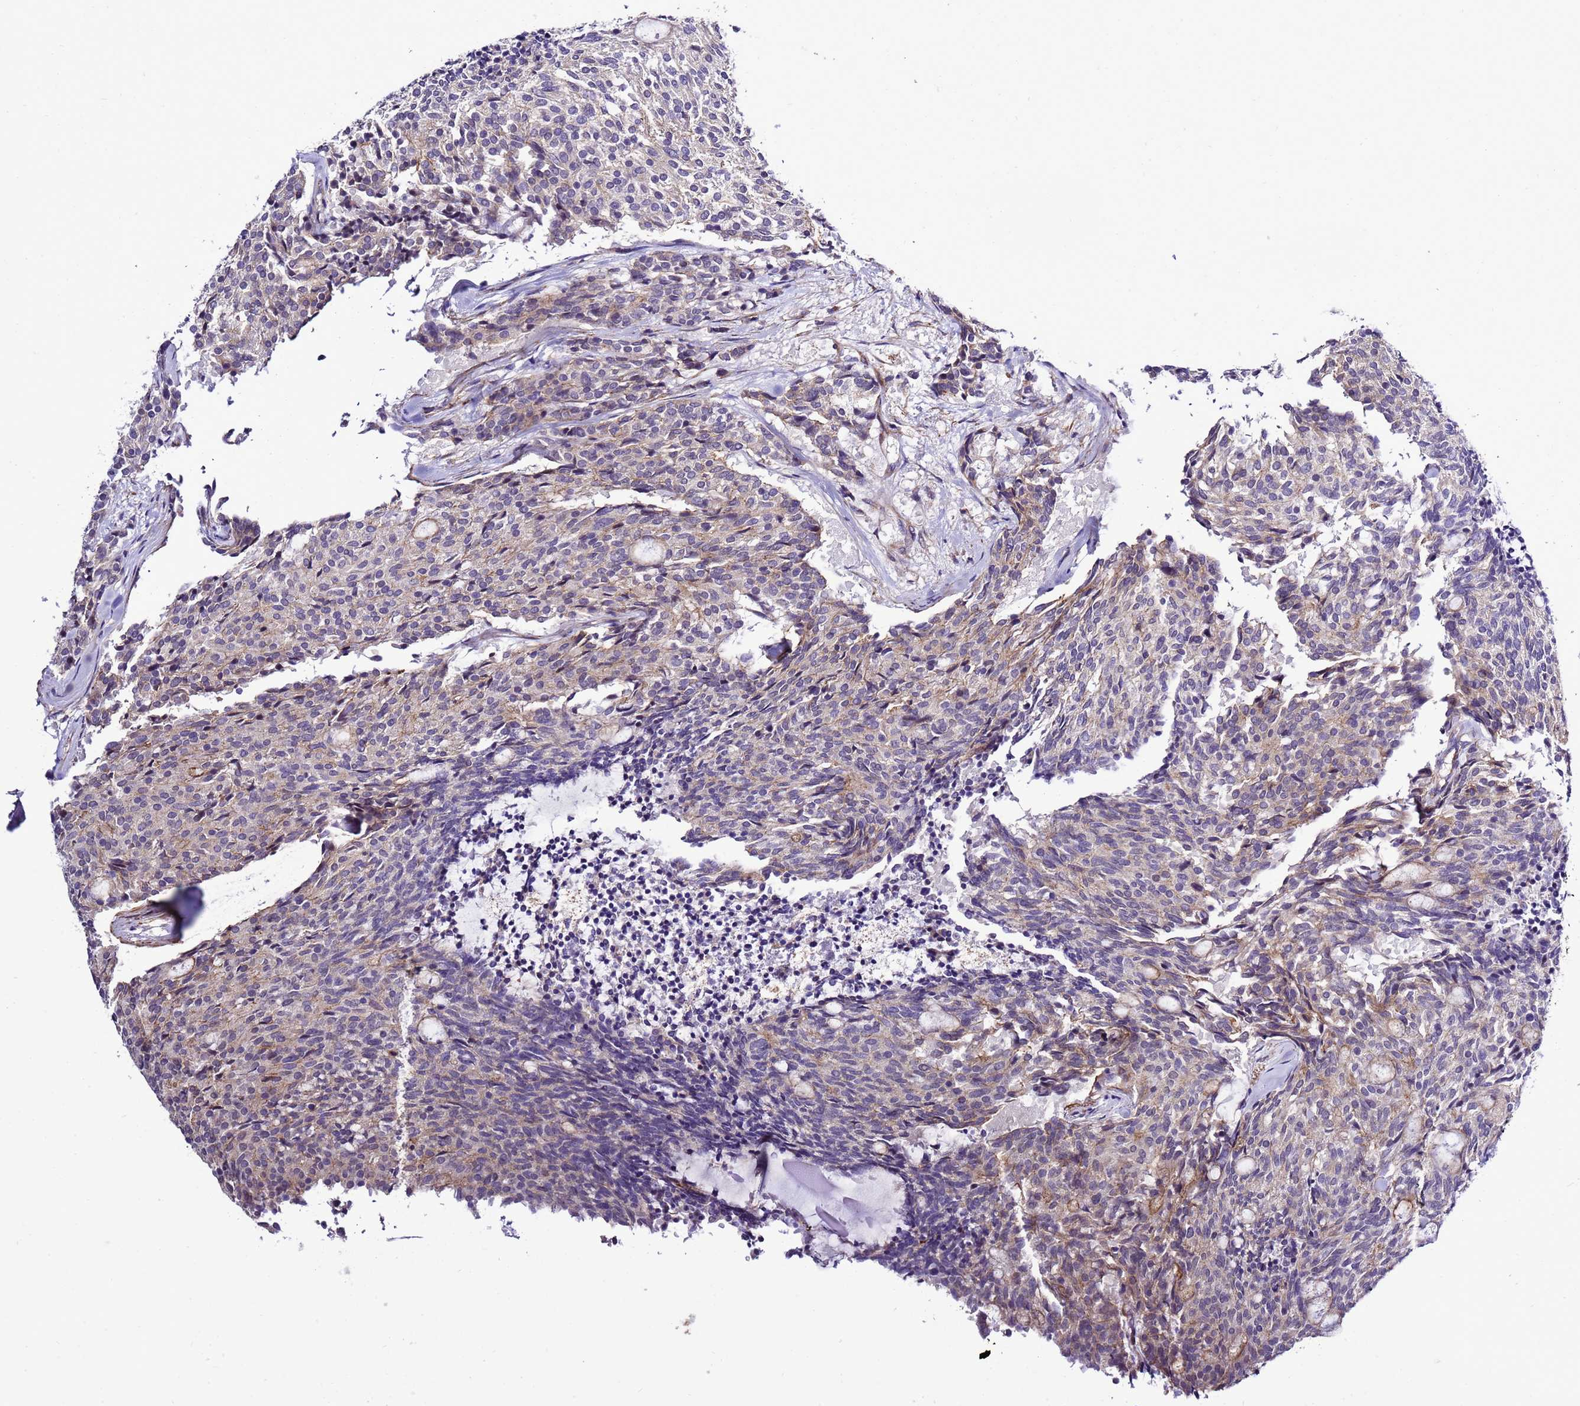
{"staining": {"intensity": "weak", "quantity": "25%-75%", "location": "cytoplasmic/membranous"}, "tissue": "carcinoid", "cell_type": "Tumor cells", "image_type": "cancer", "snomed": [{"axis": "morphology", "description": "Carcinoid, malignant, NOS"}, {"axis": "topography", "description": "Pancreas"}], "caption": "Immunohistochemical staining of human carcinoid (malignant) demonstrates weak cytoplasmic/membranous protein staining in about 25%-75% of tumor cells.", "gene": "GZF1", "patient": {"sex": "female", "age": 54}}